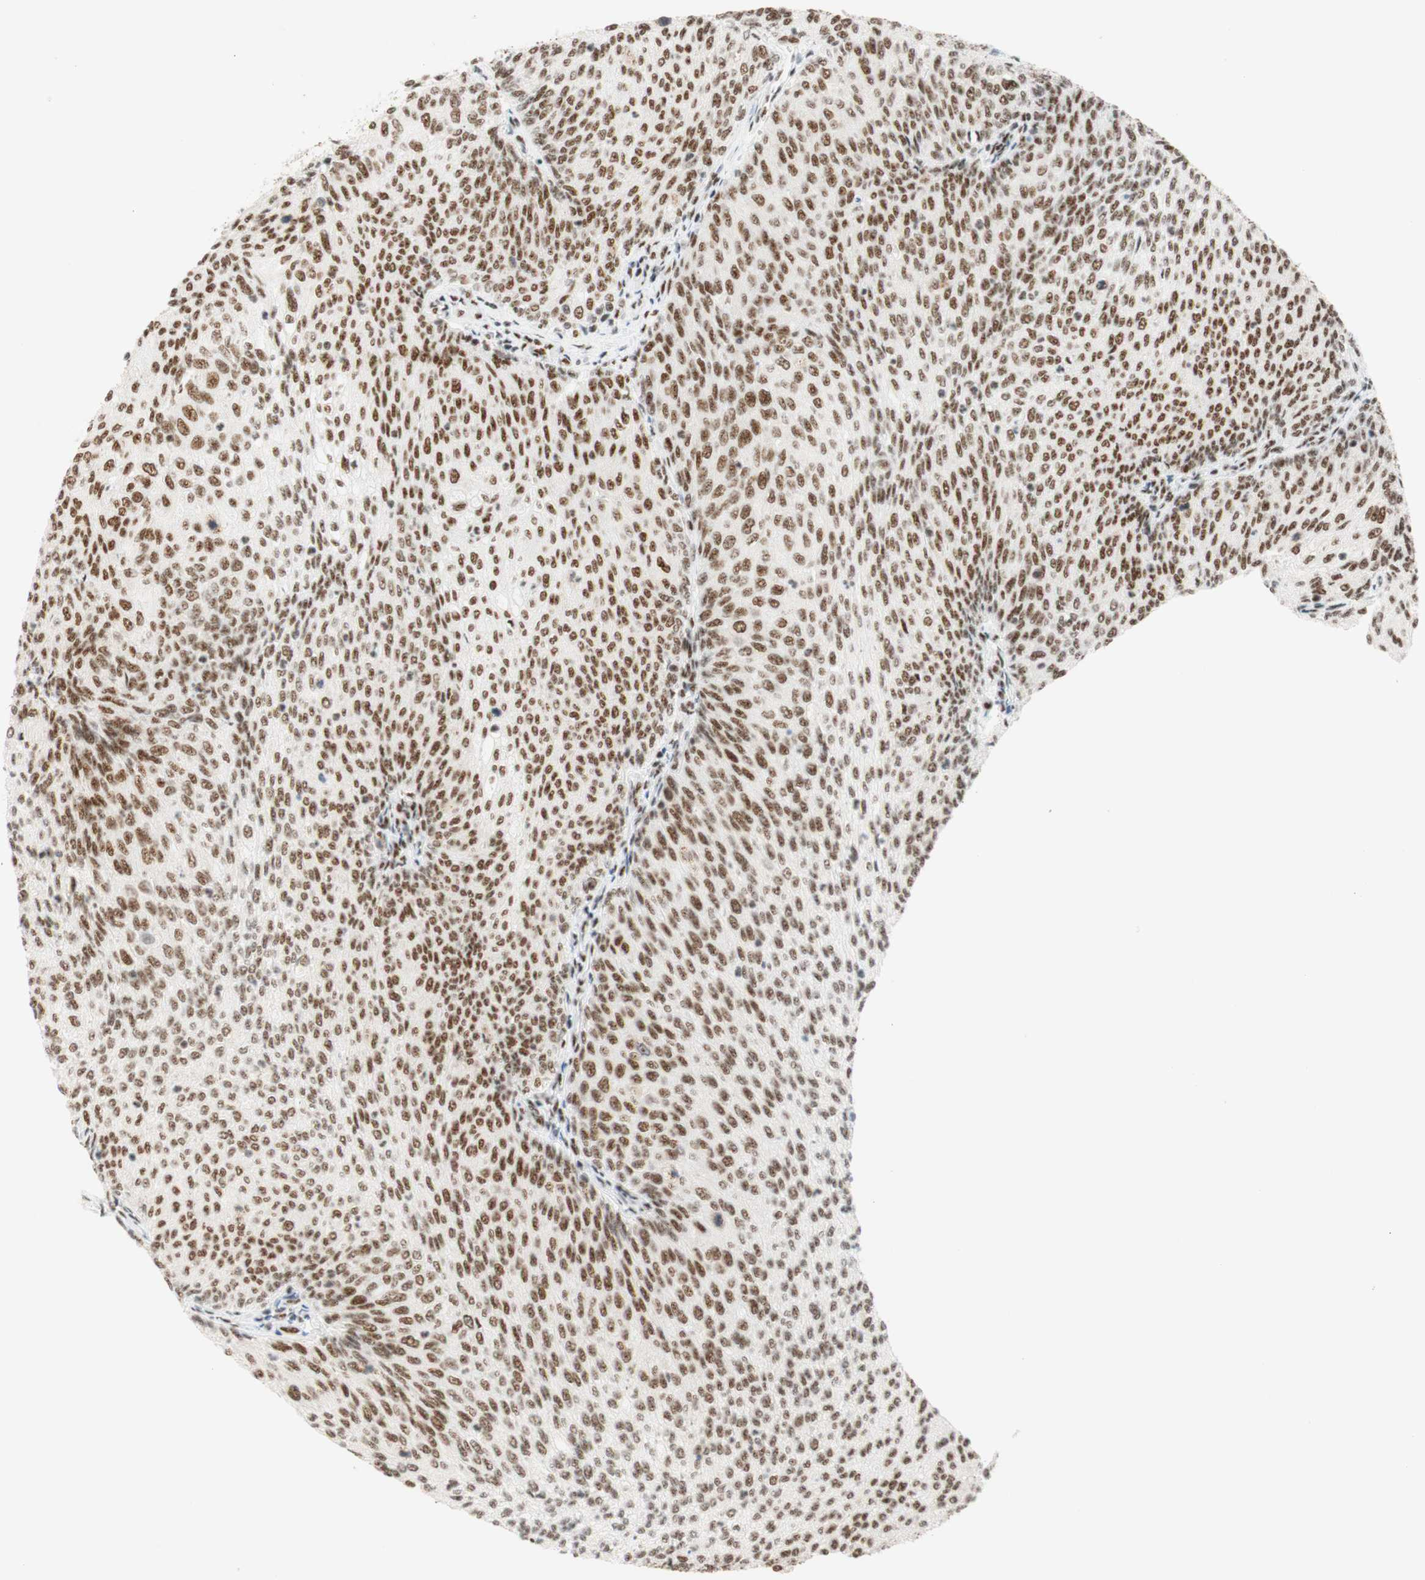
{"staining": {"intensity": "moderate", "quantity": "25%-75%", "location": "nuclear"}, "tissue": "urothelial cancer", "cell_type": "Tumor cells", "image_type": "cancer", "snomed": [{"axis": "morphology", "description": "Urothelial carcinoma, Low grade"}, {"axis": "topography", "description": "Urinary bladder"}], "caption": "Approximately 25%-75% of tumor cells in human urothelial cancer show moderate nuclear protein expression as visualized by brown immunohistochemical staining.", "gene": "RNF20", "patient": {"sex": "female", "age": 79}}